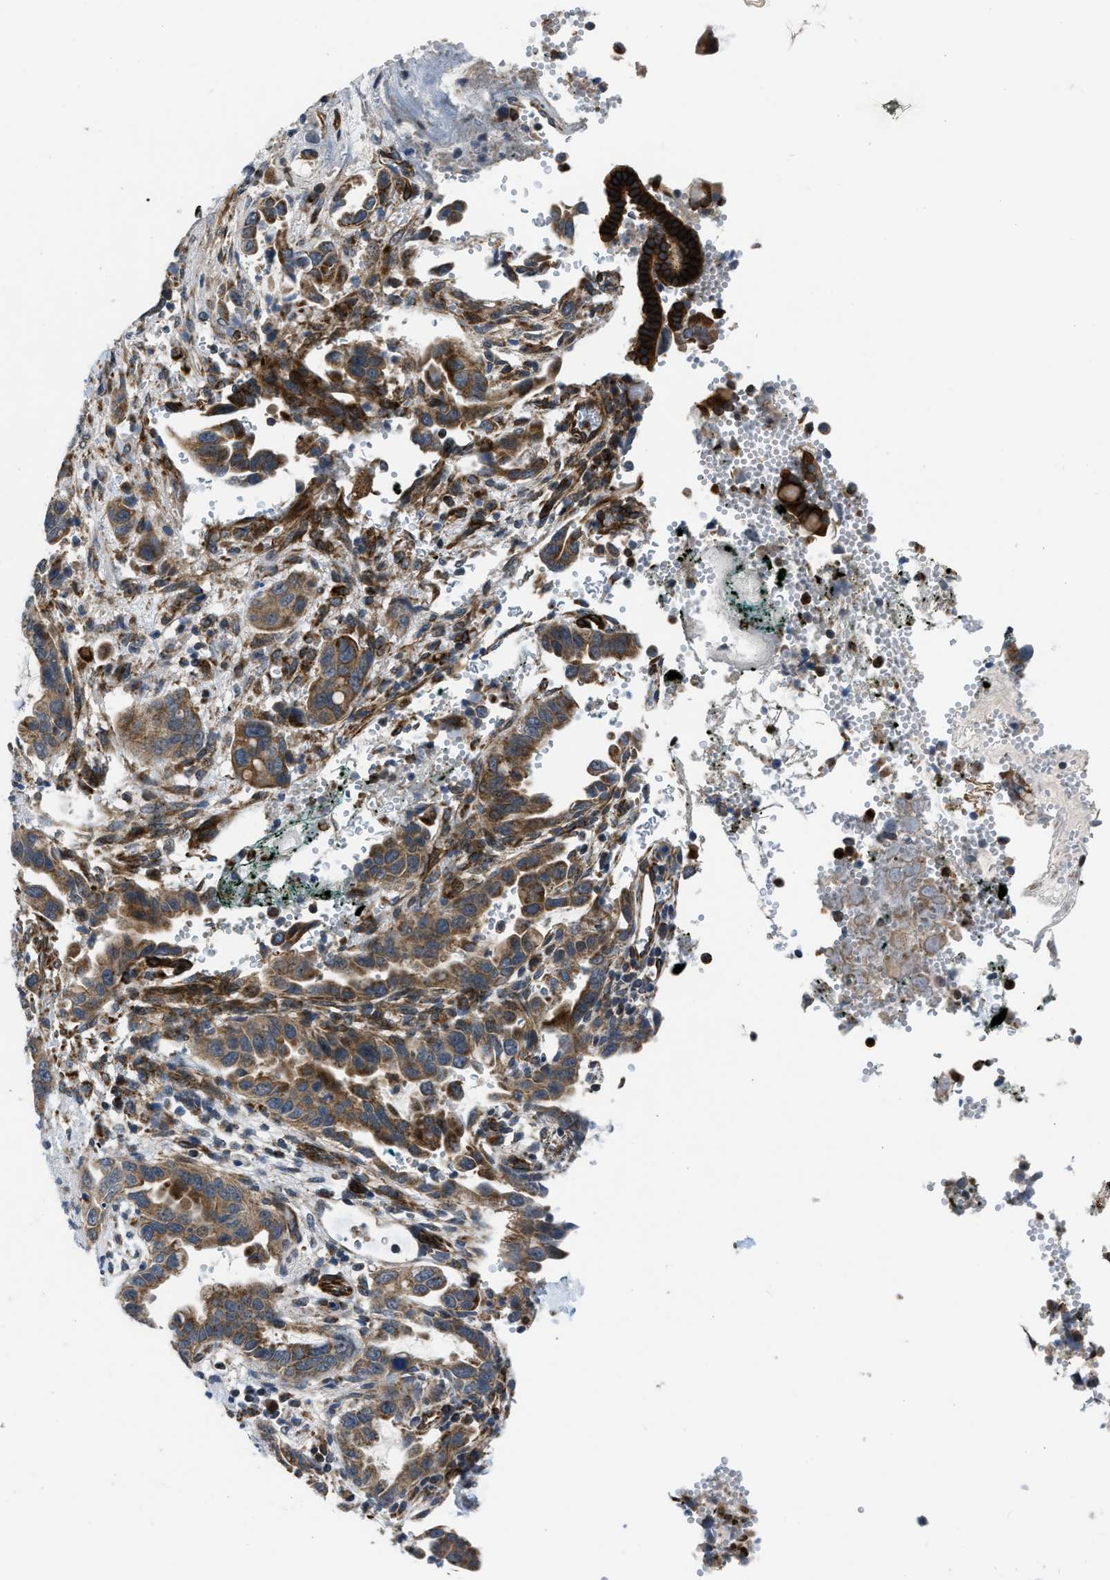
{"staining": {"intensity": "moderate", "quantity": ">75%", "location": "cytoplasmic/membranous"}, "tissue": "pancreatic cancer", "cell_type": "Tumor cells", "image_type": "cancer", "snomed": [{"axis": "morphology", "description": "Adenocarcinoma, NOS"}, {"axis": "topography", "description": "Pancreas"}], "caption": "Pancreatic cancer (adenocarcinoma) was stained to show a protein in brown. There is medium levels of moderate cytoplasmic/membranous staining in approximately >75% of tumor cells.", "gene": "GSDME", "patient": {"sex": "female", "age": 70}}